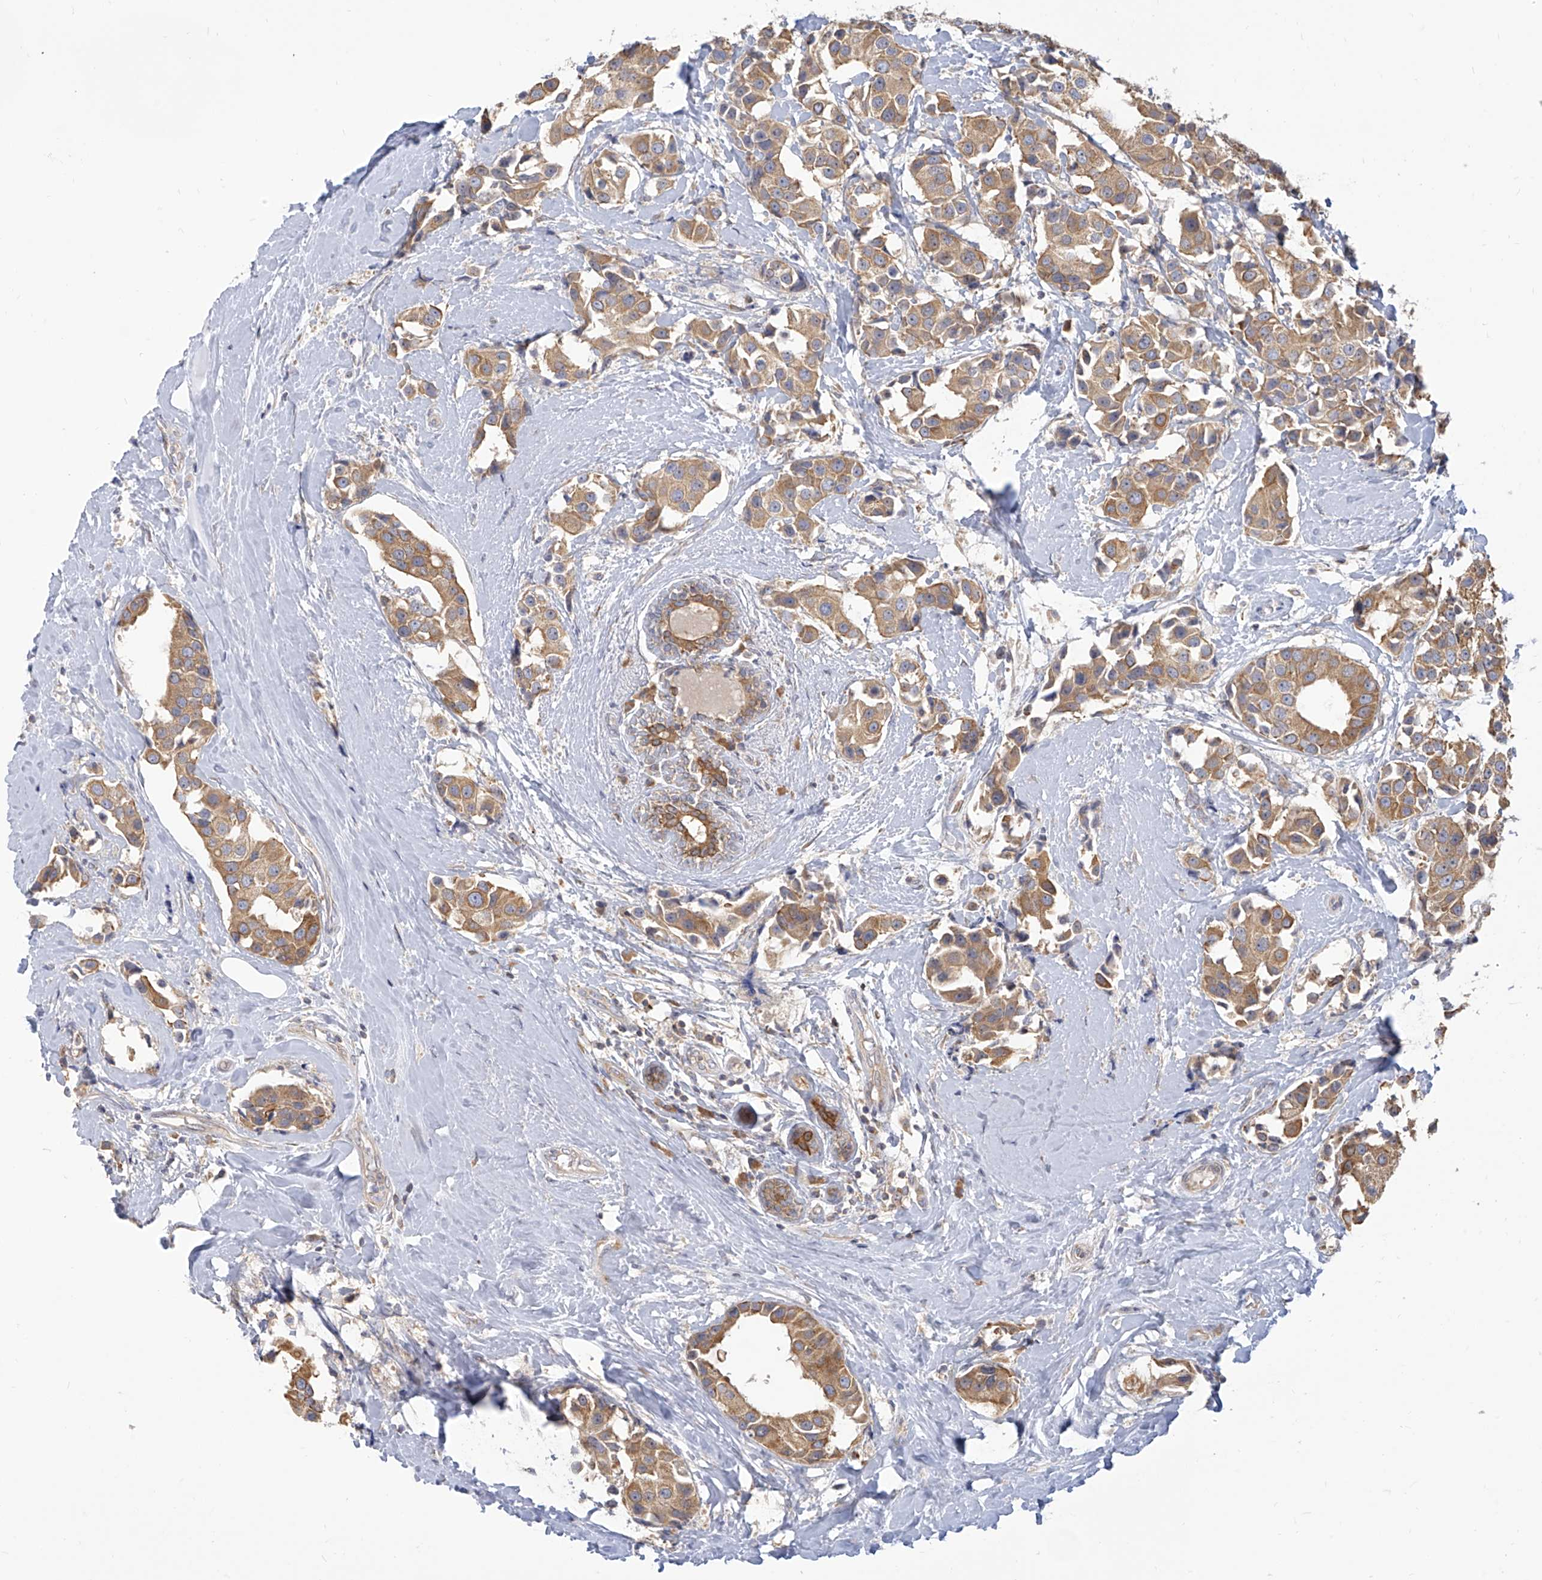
{"staining": {"intensity": "moderate", "quantity": ">75%", "location": "cytoplasmic/membranous"}, "tissue": "breast cancer", "cell_type": "Tumor cells", "image_type": "cancer", "snomed": [{"axis": "morphology", "description": "Normal tissue, NOS"}, {"axis": "morphology", "description": "Duct carcinoma"}, {"axis": "topography", "description": "Breast"}], "caption": "An image of breast cancer stained for a protein displays moderate cytoplasmic/membranous brown staining in tumor cells. Nuclei are stained in blue.", "gene": "FAM83B", "patient": {"sex": "female", "age": 39}}